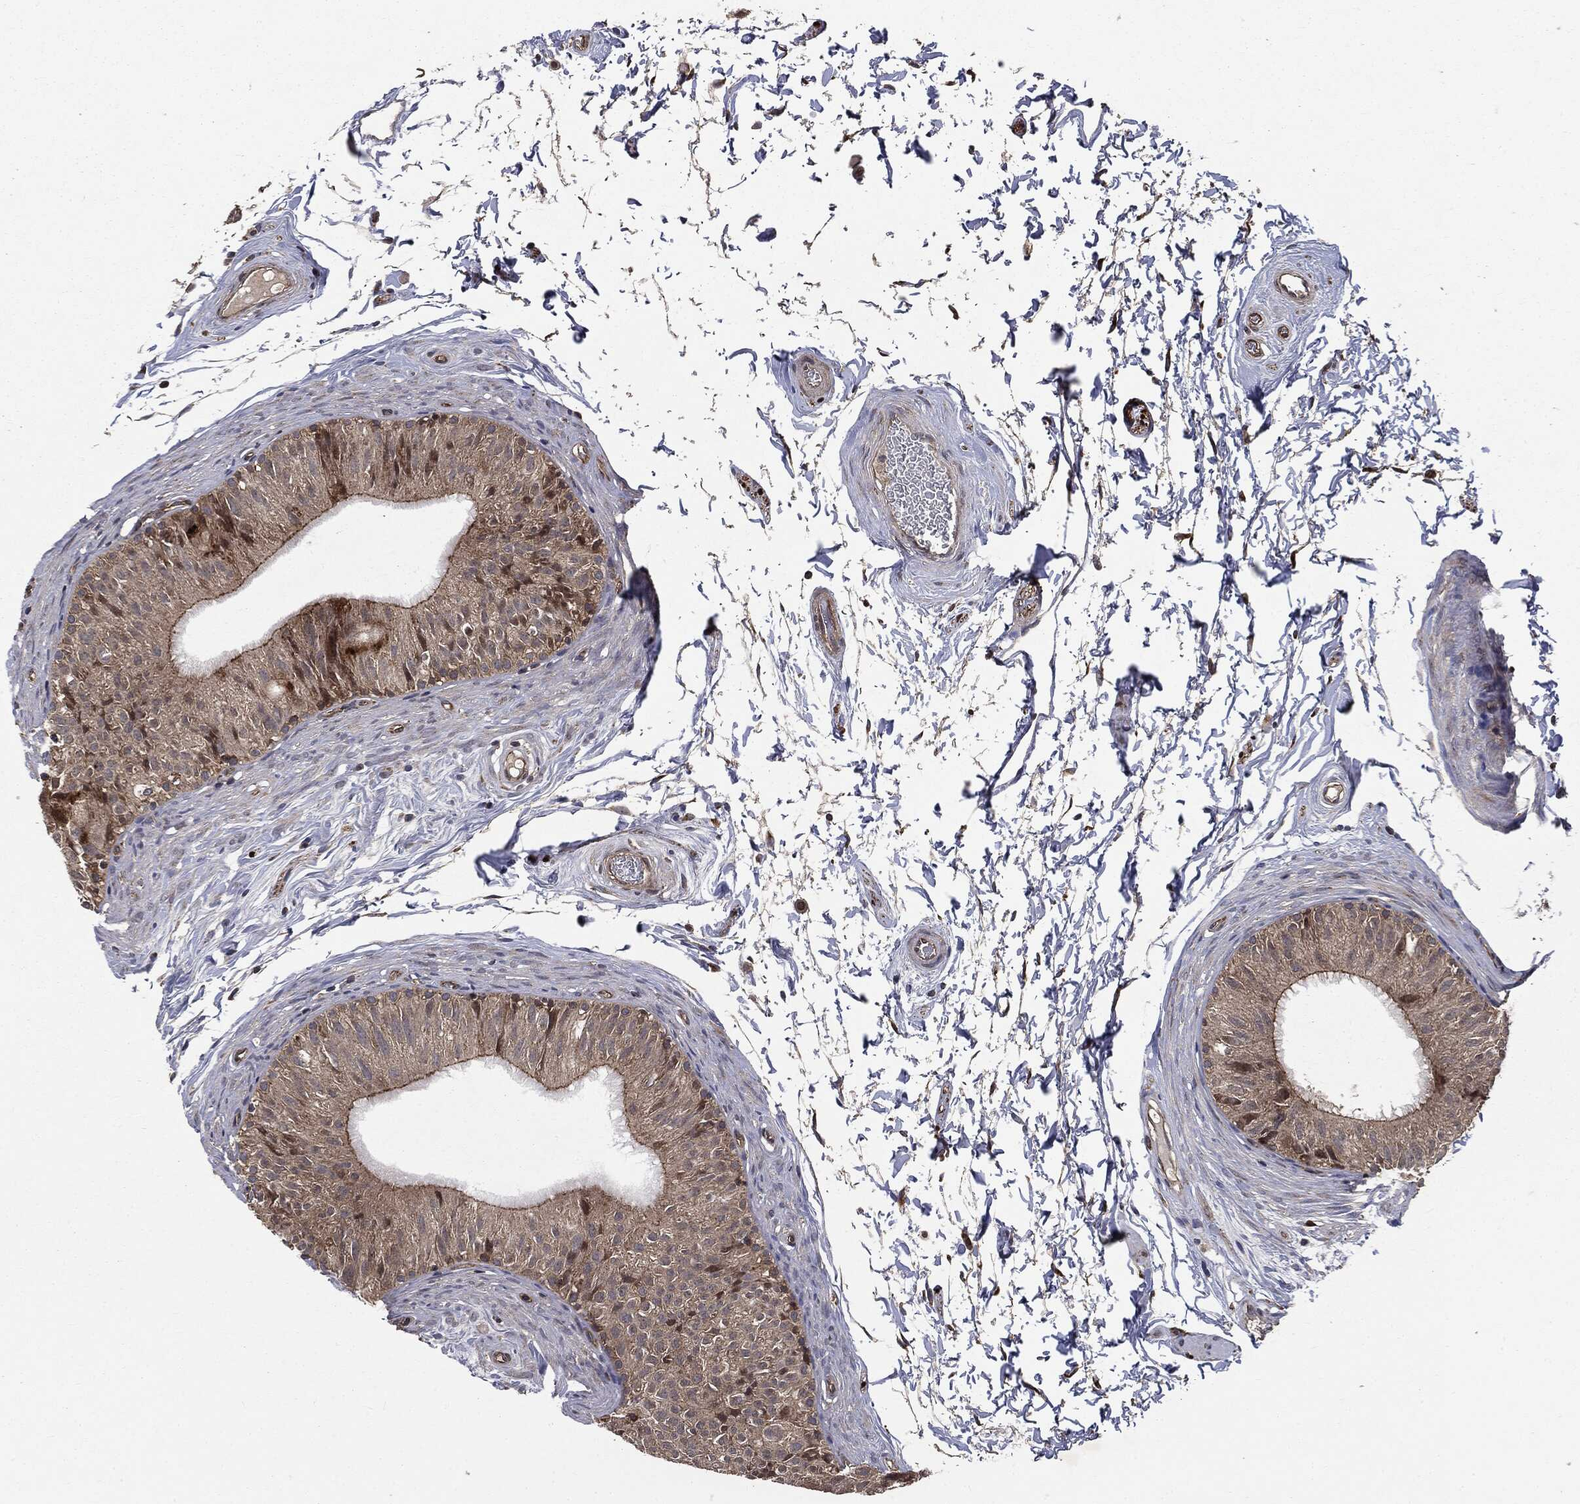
{"staining": {"intensity": "moderate", "quantity": "25%-75%", "location": "cytoplasmic/membranous"}, "tissue": "epididymis", "cell_type": "Glandular cells", "image_type": "normal", "snomed": [{"axis": "morphology", "description": "Normal tissue, NOS"}, {"axis": "topography", "description": "Epididymis"}], "caption": "Epididymis stained with a protein marker exhibits moderate staining in glandular cells.", "gene": "PLOD3", "patient": {"sex": "male", "age": 34}}